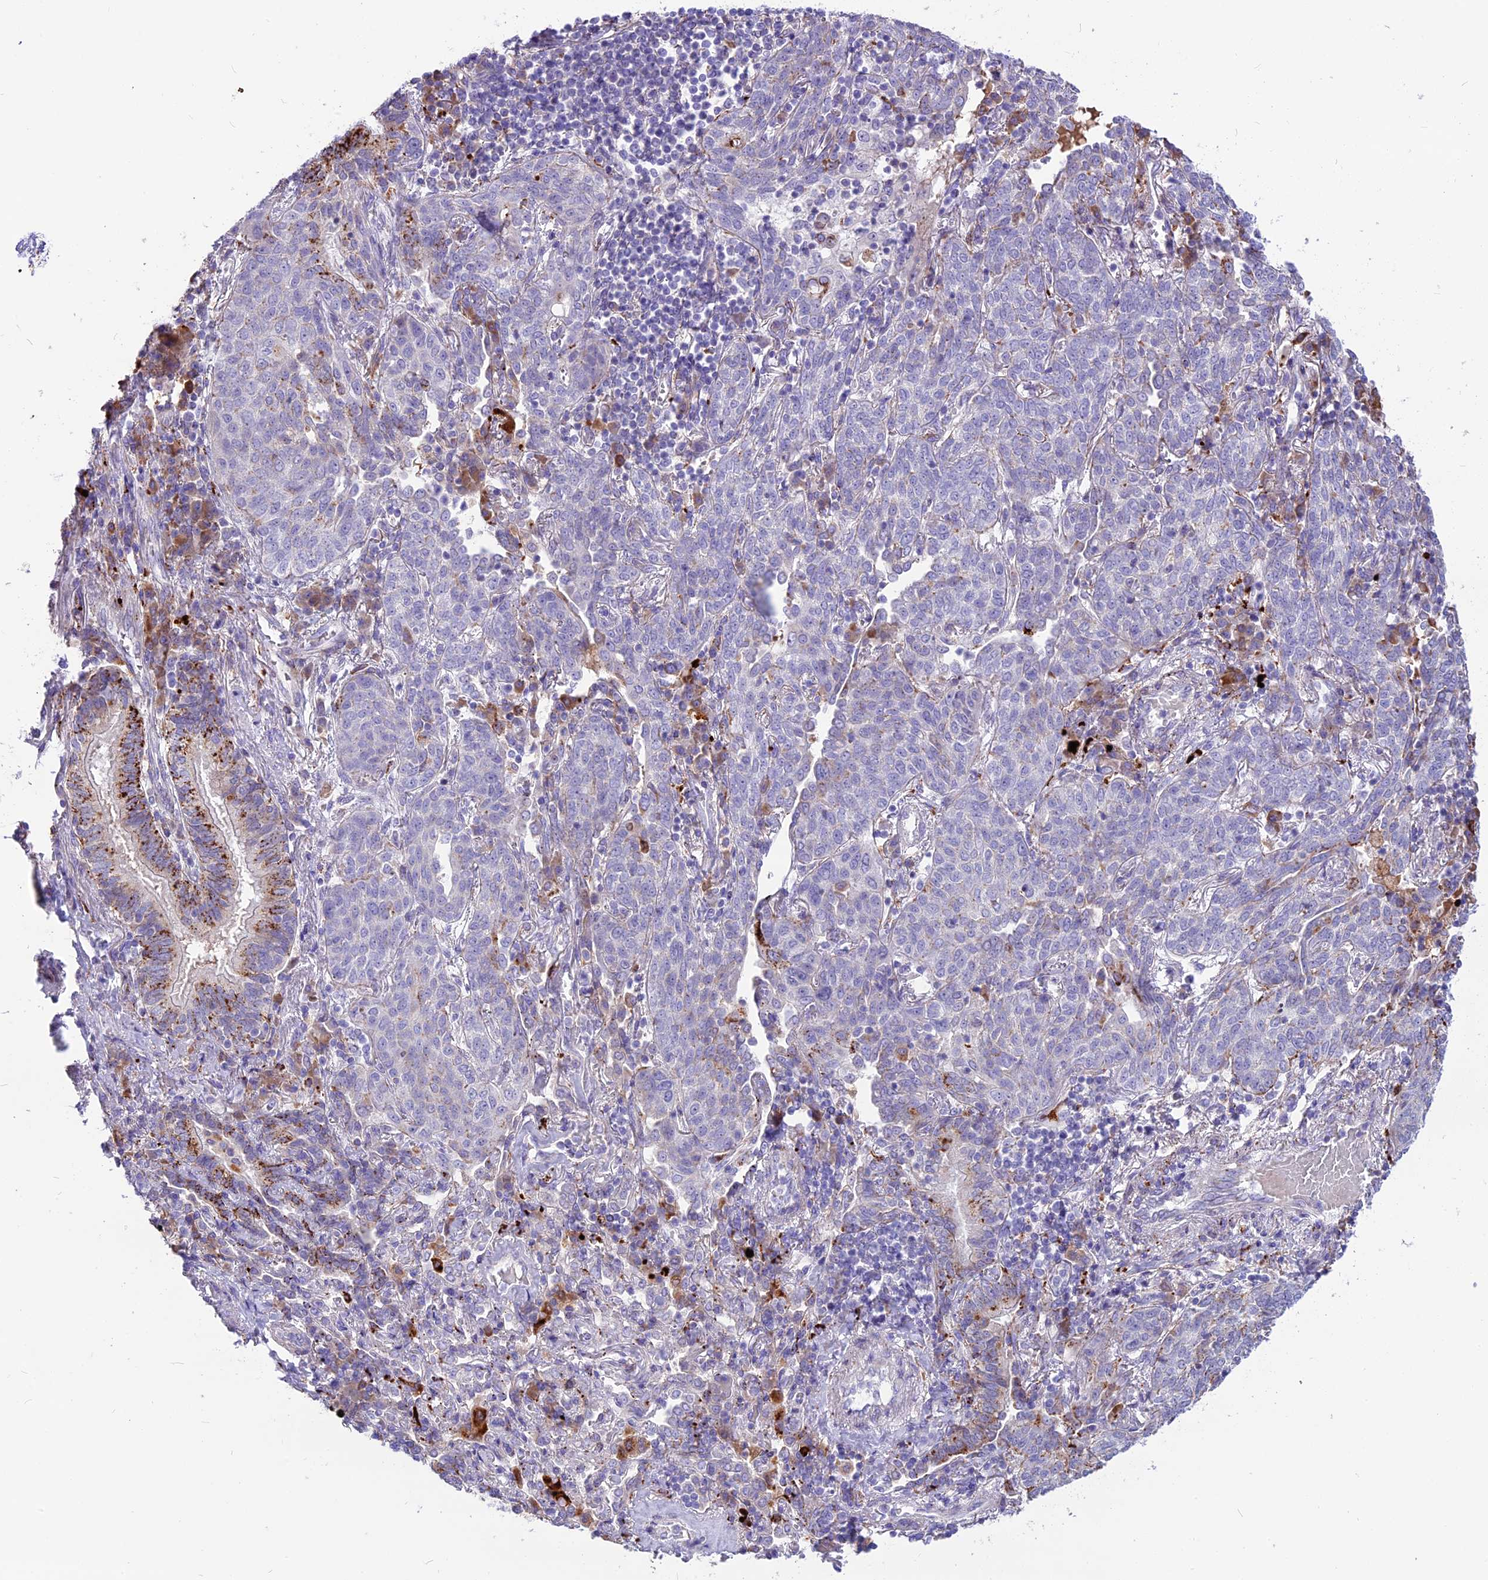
{"staining": {"intensity": "weak", "quantity": "<25%", "location": "cytoplasmic/membranous"}, "tissue": "lung cancer", "cell_type": "Tumor cells", "image_type": "cancer", "snomed": [{"axis": "morphology", "description": "Squamous cell carcinoma, NOS"}, {"axis": "topography", "description": "Lung"}], "caption": "DAB (3,3'-diaminobenzidine) immunohistochemical staining of human lung cancer demonstrates no significant expression in tumor cells. (Immunohistochemistry, brightfield microscopy, high magnification).", "gene": "THRSP", "patient": {"sex": "female", "age": 70}}